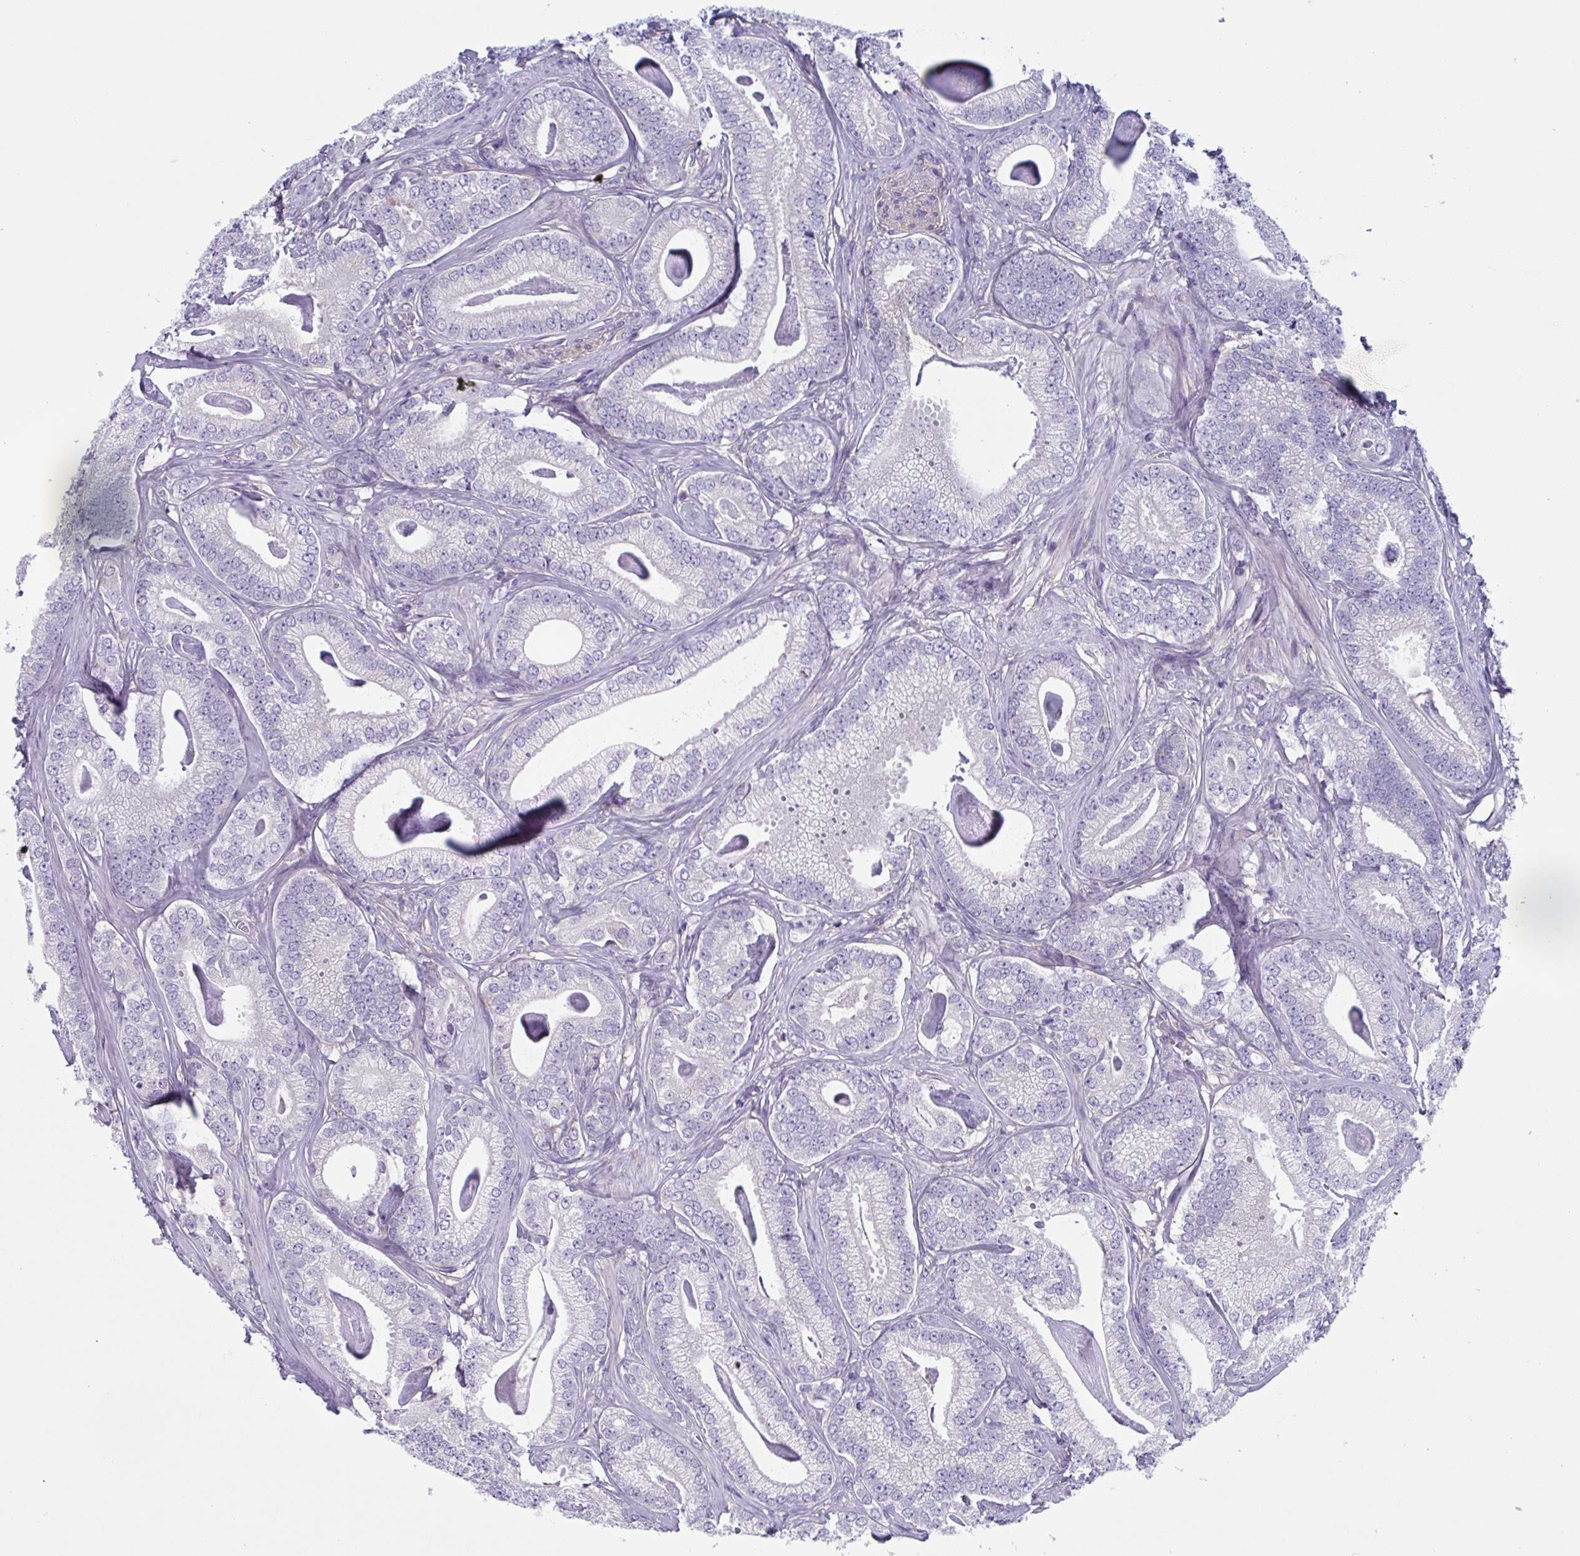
{"staining": {"intensity": "negative", "quantity": "none", "location": "none"}, "tissue": "prostate cancer", "cell_type": "Tumor cells", "image_type": "cancer", "snomed": [{"axis": "morphology", "description": "Adenocarcinoma, Low grade"}, {"axis": "topography", "description": "Prostate"}], "caption": "High magnification brightfield microscopy of adenocarcinoma (low-grade) (prostate) stained with DAB (brown) and counterstained with hematoxylin (blue): tumor cells show no significant staining. (Stains: DAB (3,3'-diaminobenzidine) immunohistochemistry (IHC) with hematoxylin counter stain, Microscopy: brightfield microscopy at high magnification).", "gene": "LPIN3", "patient": {"sex": "male", "age": 63}}